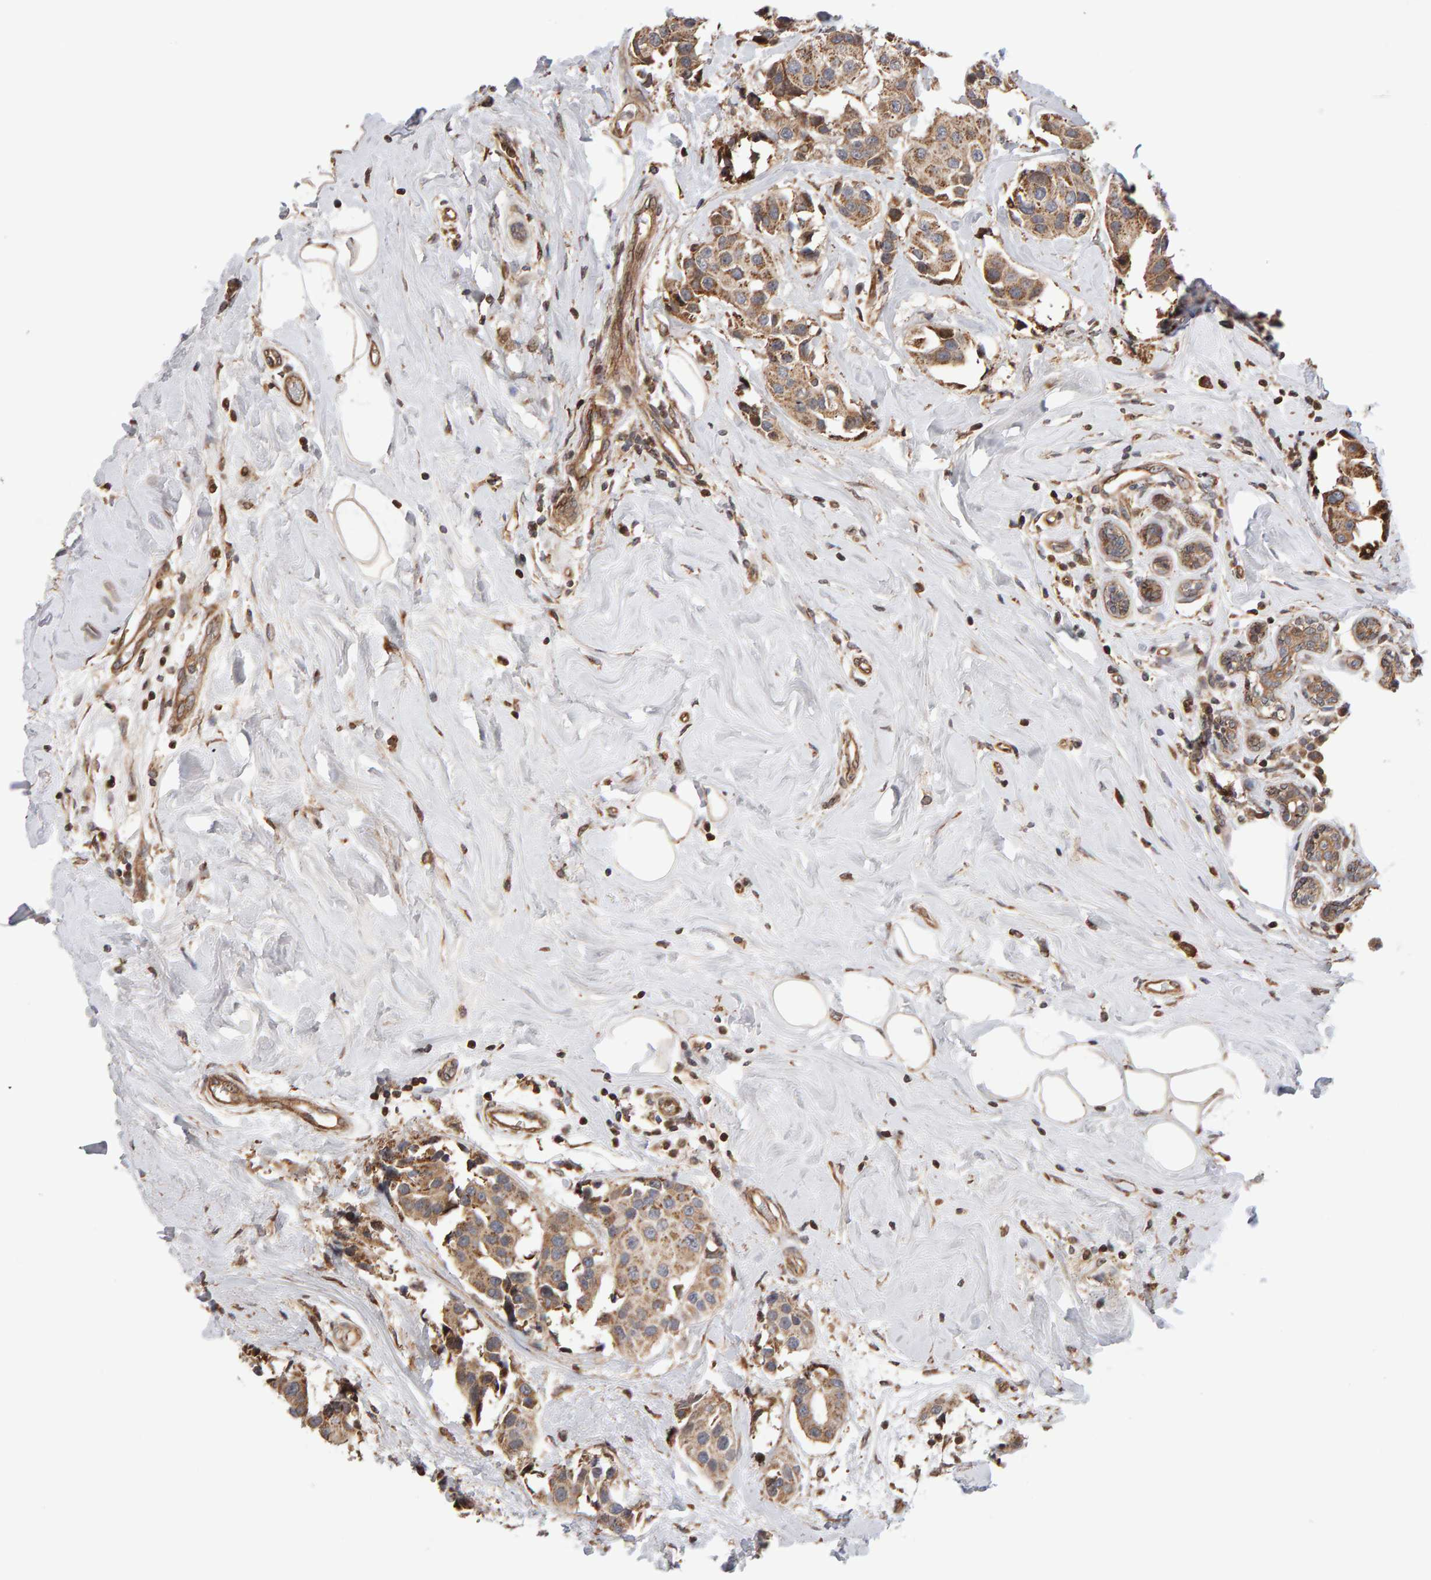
{"staining": {"intensity": "moderate", "quantity": ">75%", "location": "cytoplasmic/membranous"}, "tissue": "breast cancer", "cell_type": "Tumor cells", "image_type": "cancer", "snomed": [{"axis": "morphology", "description": "Normal tissue, NOS"}, {"axis": "morphology", "description": "Duct carcinoma"}, {"axis": "topography", "description": "Breast"}], "caption": "Immunohistochemical staining of human breast infiltrating ductal carcinoma reveals medium levels of moderate cytoplasmic/membranous staining in approximately >75% of tumor cells.", "gene": "LZTS1", "patient": {"sex": "female", "age": 39}}